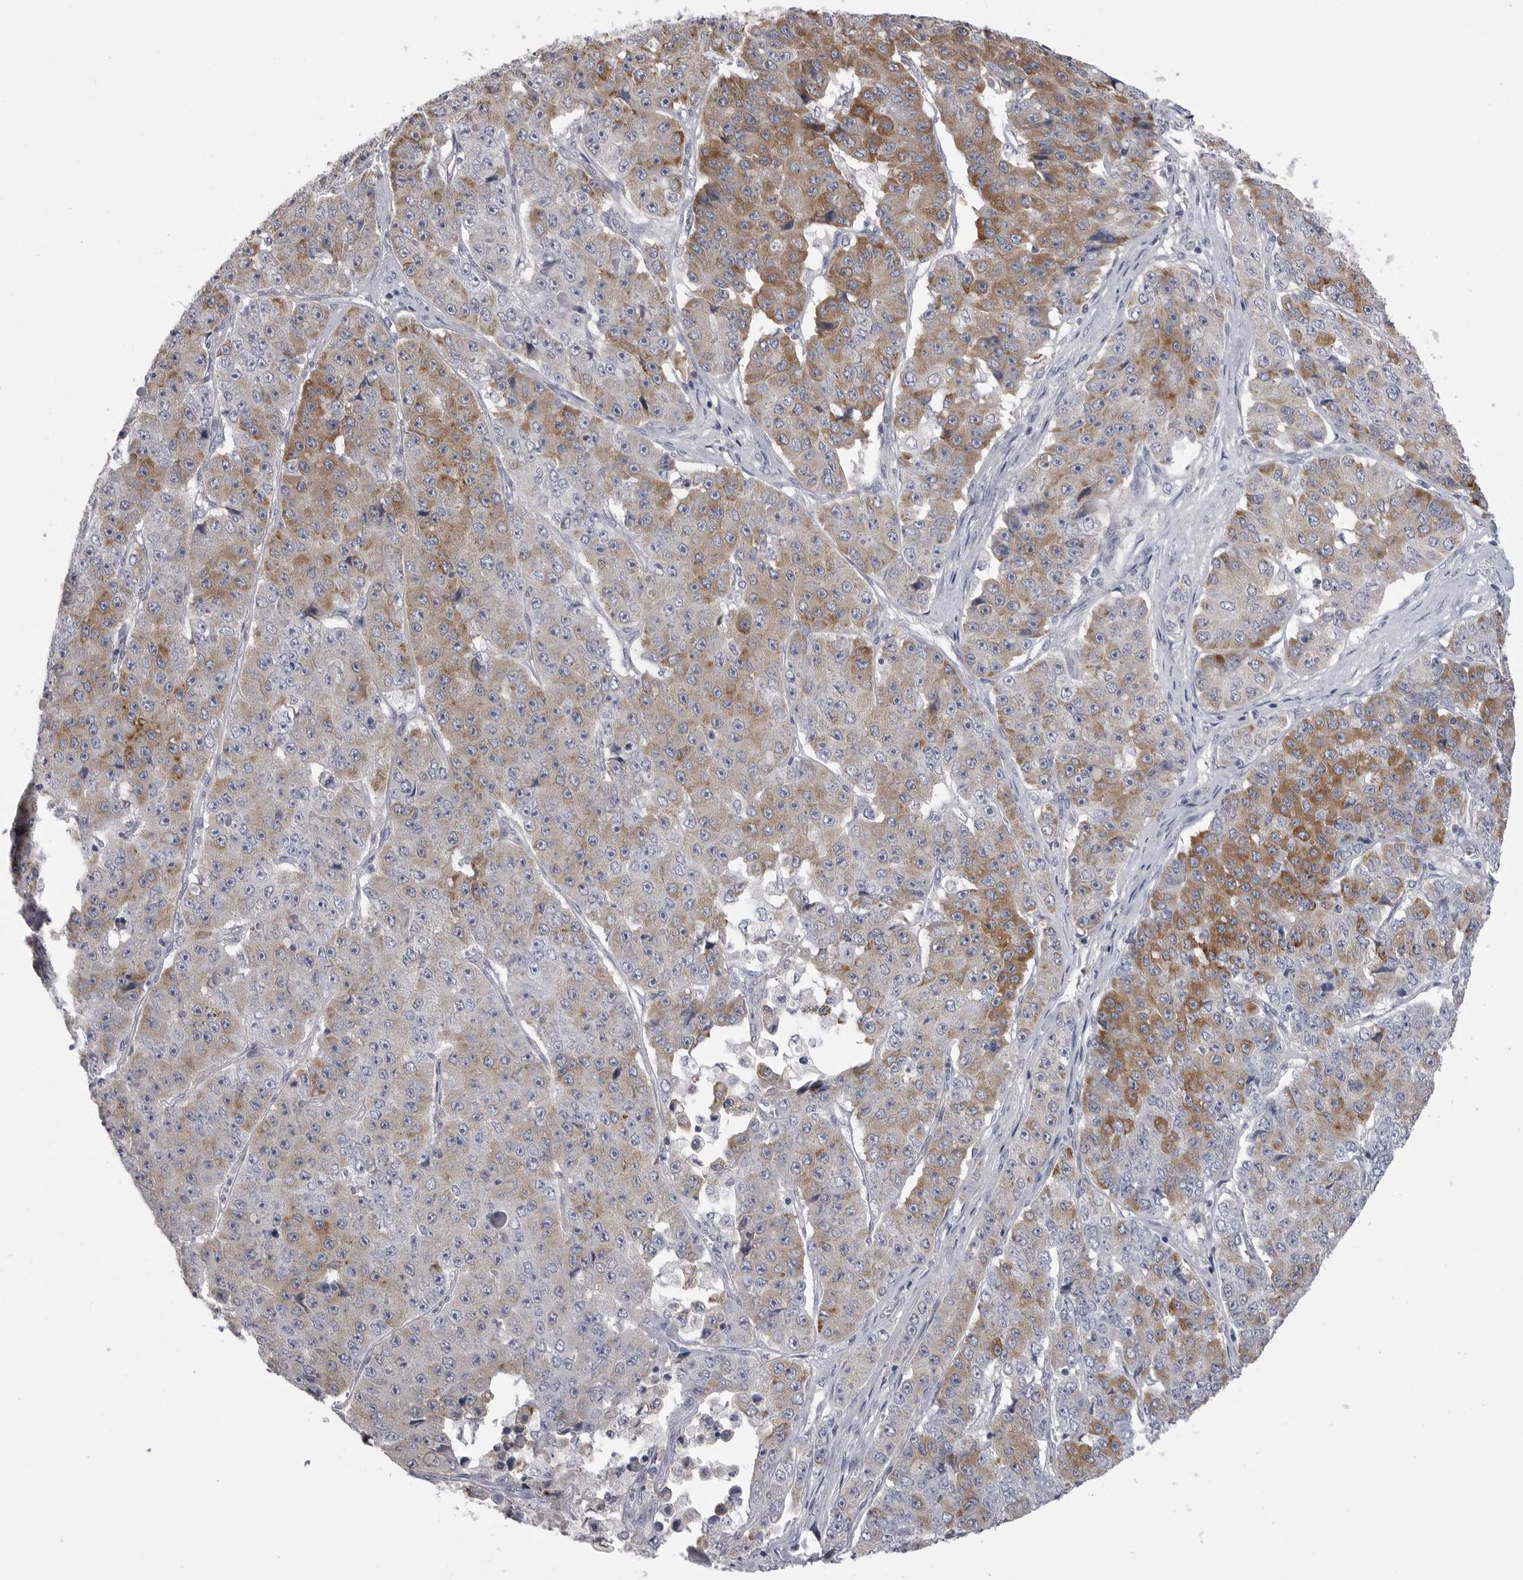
{"staining": {"intensity": "moderate", "quantity": "25%-75%", "location": "cytoplasmic/membranous"}, "tissue": "pancreatic cancer", "cell_type": "Tumor cells", "image_type": "cancer", "snomed": [{"axis": "morphology", "description": "Adenocarcinoma, NOS"}, {"axis": "topography", "description": "Pancreas"}], "caption": "Pancreatic adenocarcinoma was stained to show a protein in brown. There is medium levels of moderate cytoplasmic/membranous staining in about 25%-75% of tumor cells.", "gene": "FKBP2", "patient": {"sex": "male", "age": 50}}